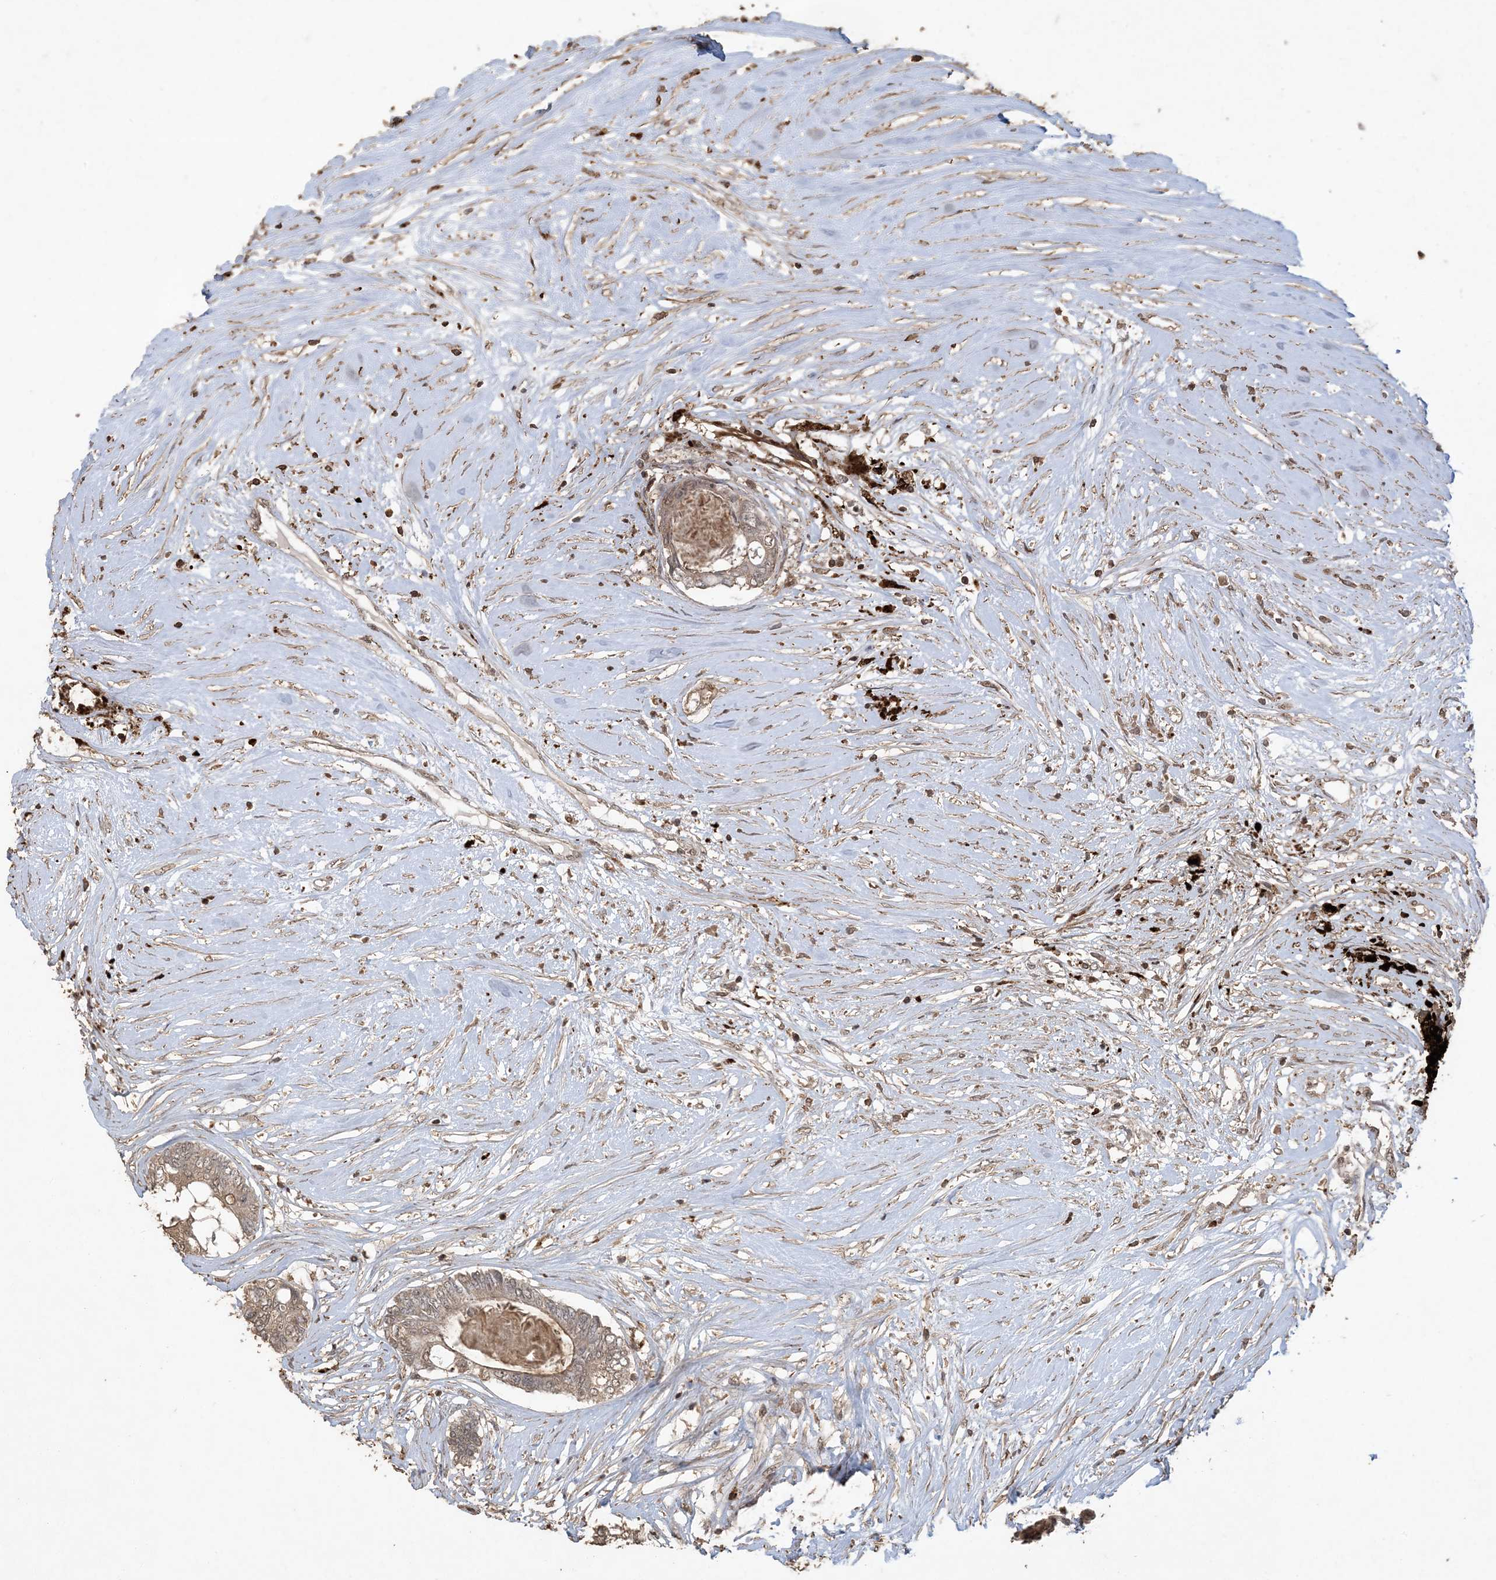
{"staining": {"intensity": "weak", "quantity": ">75%", "location": "cytoplasmic/membranous"}, "tissue": "colorectal cancer", "cell_type": "Tumor cells", "image_type": "cancer", "snomed": [{"axis": "morphology", "description": "Adenocarcinoma, NOS"}, {"axis": "topography", "description": "Rectum"}], "caption": "IHC (DAB) staining of human adenocarcinoma (colorectal) exhibits weak cytoplasmic/membranous protein staining in about >75% of tumor cells.", "gene": "EFCAB8", "patient": {"sex": "male", "age": 63}}